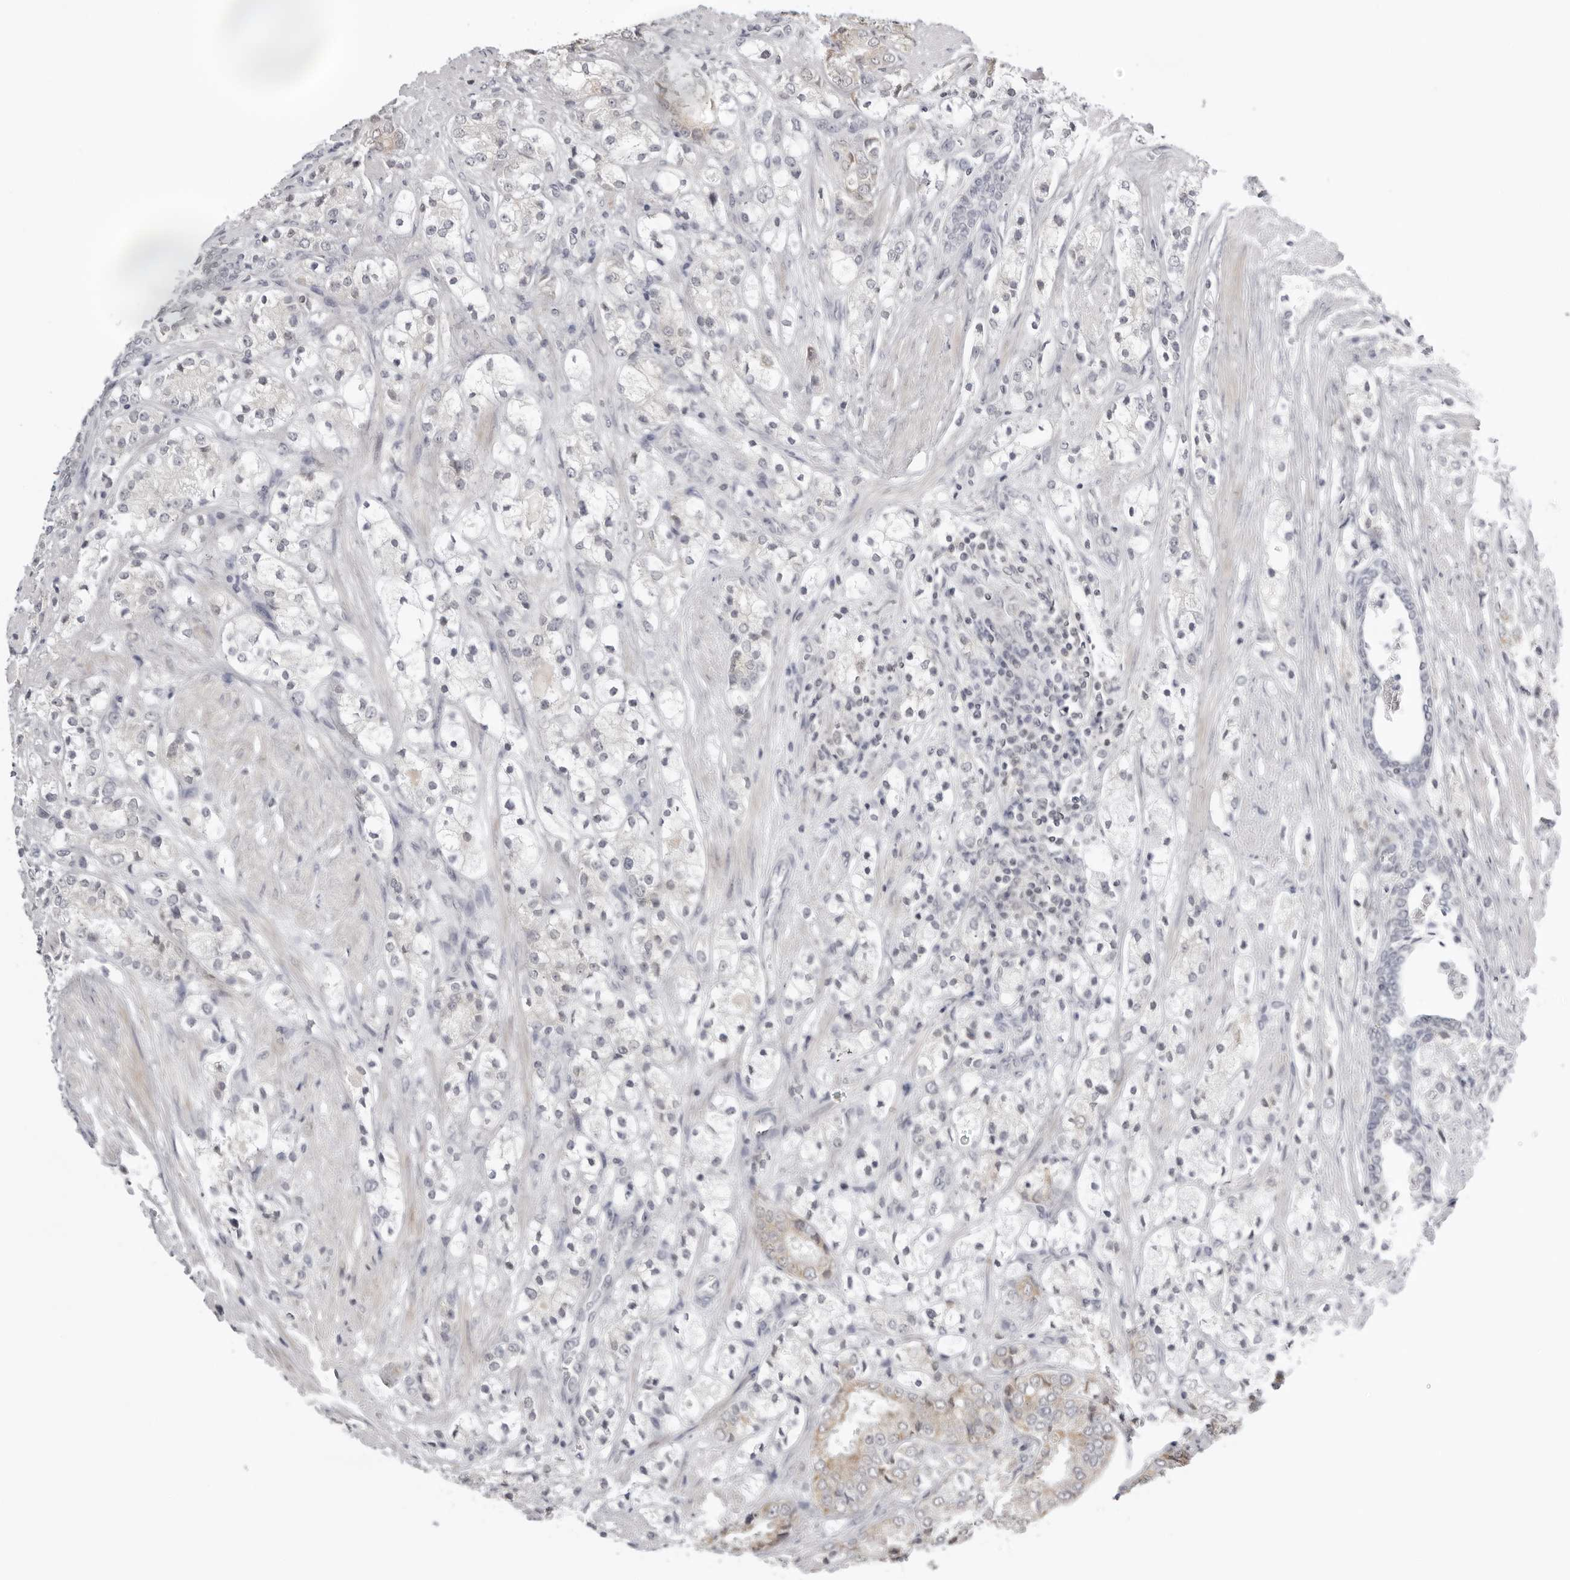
{"staining": {"intensity": "weak", "quantity": "25%-75%", "location": "cytoplasmic/membranous"}, "tissue": "prostate cancer", "cell_type": "Tumor cells", "image_type": "cancer", "snomed": [{"axis": "morphology", "description": "Adenocarcinoma, High grade"}, {"axis": "topography", "description": "Prostate"}], "caption": "Tumor cells display low levels of weak cytoplasmic/membranous staining in approximately 25%-75% of cells in human high-grade adenocarcinoma (prostate). The protein of interest is shown in brown color, while the nuclei are stained blue.", "gene": "ACP6", "patient": {"sex": "male", "age": 50}}